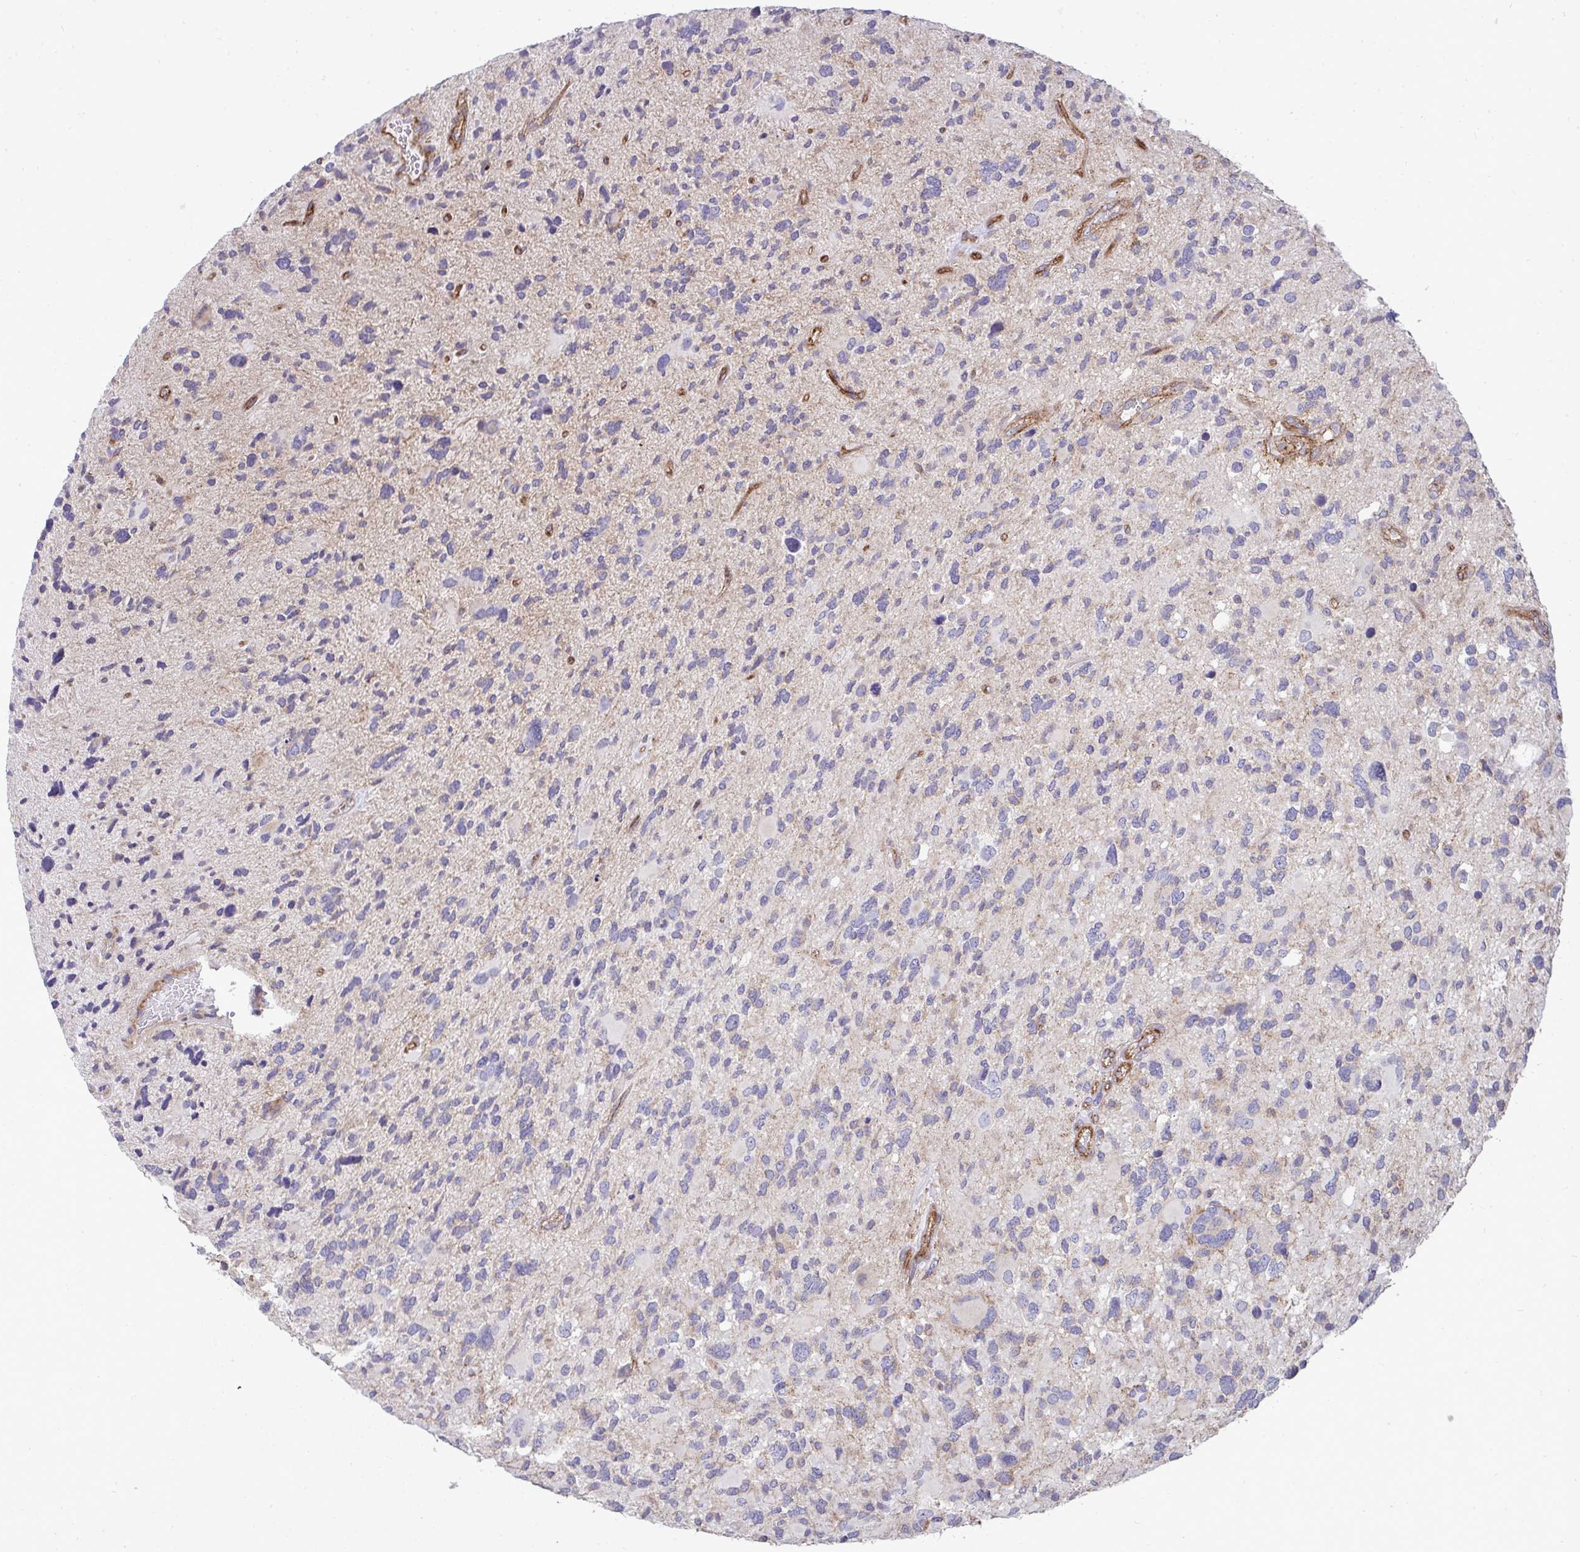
{"staining": {"intensity": "negative", "quantity": "none", "location": "none"}, "tissue": "glioma", "cell_type": "Tumor cells", "image_type": "cancer", "snomed": [{"axis": "morphology", "description": "Glioma, malignant, High grade"}, {"axis": "topography", "description": "Brain"}], "caption": "The micrograph reveals no significant positivity in tumor cells of glioma.", "gene": "SH2D1B", "patient": {"sex": "female", "age": 11}}